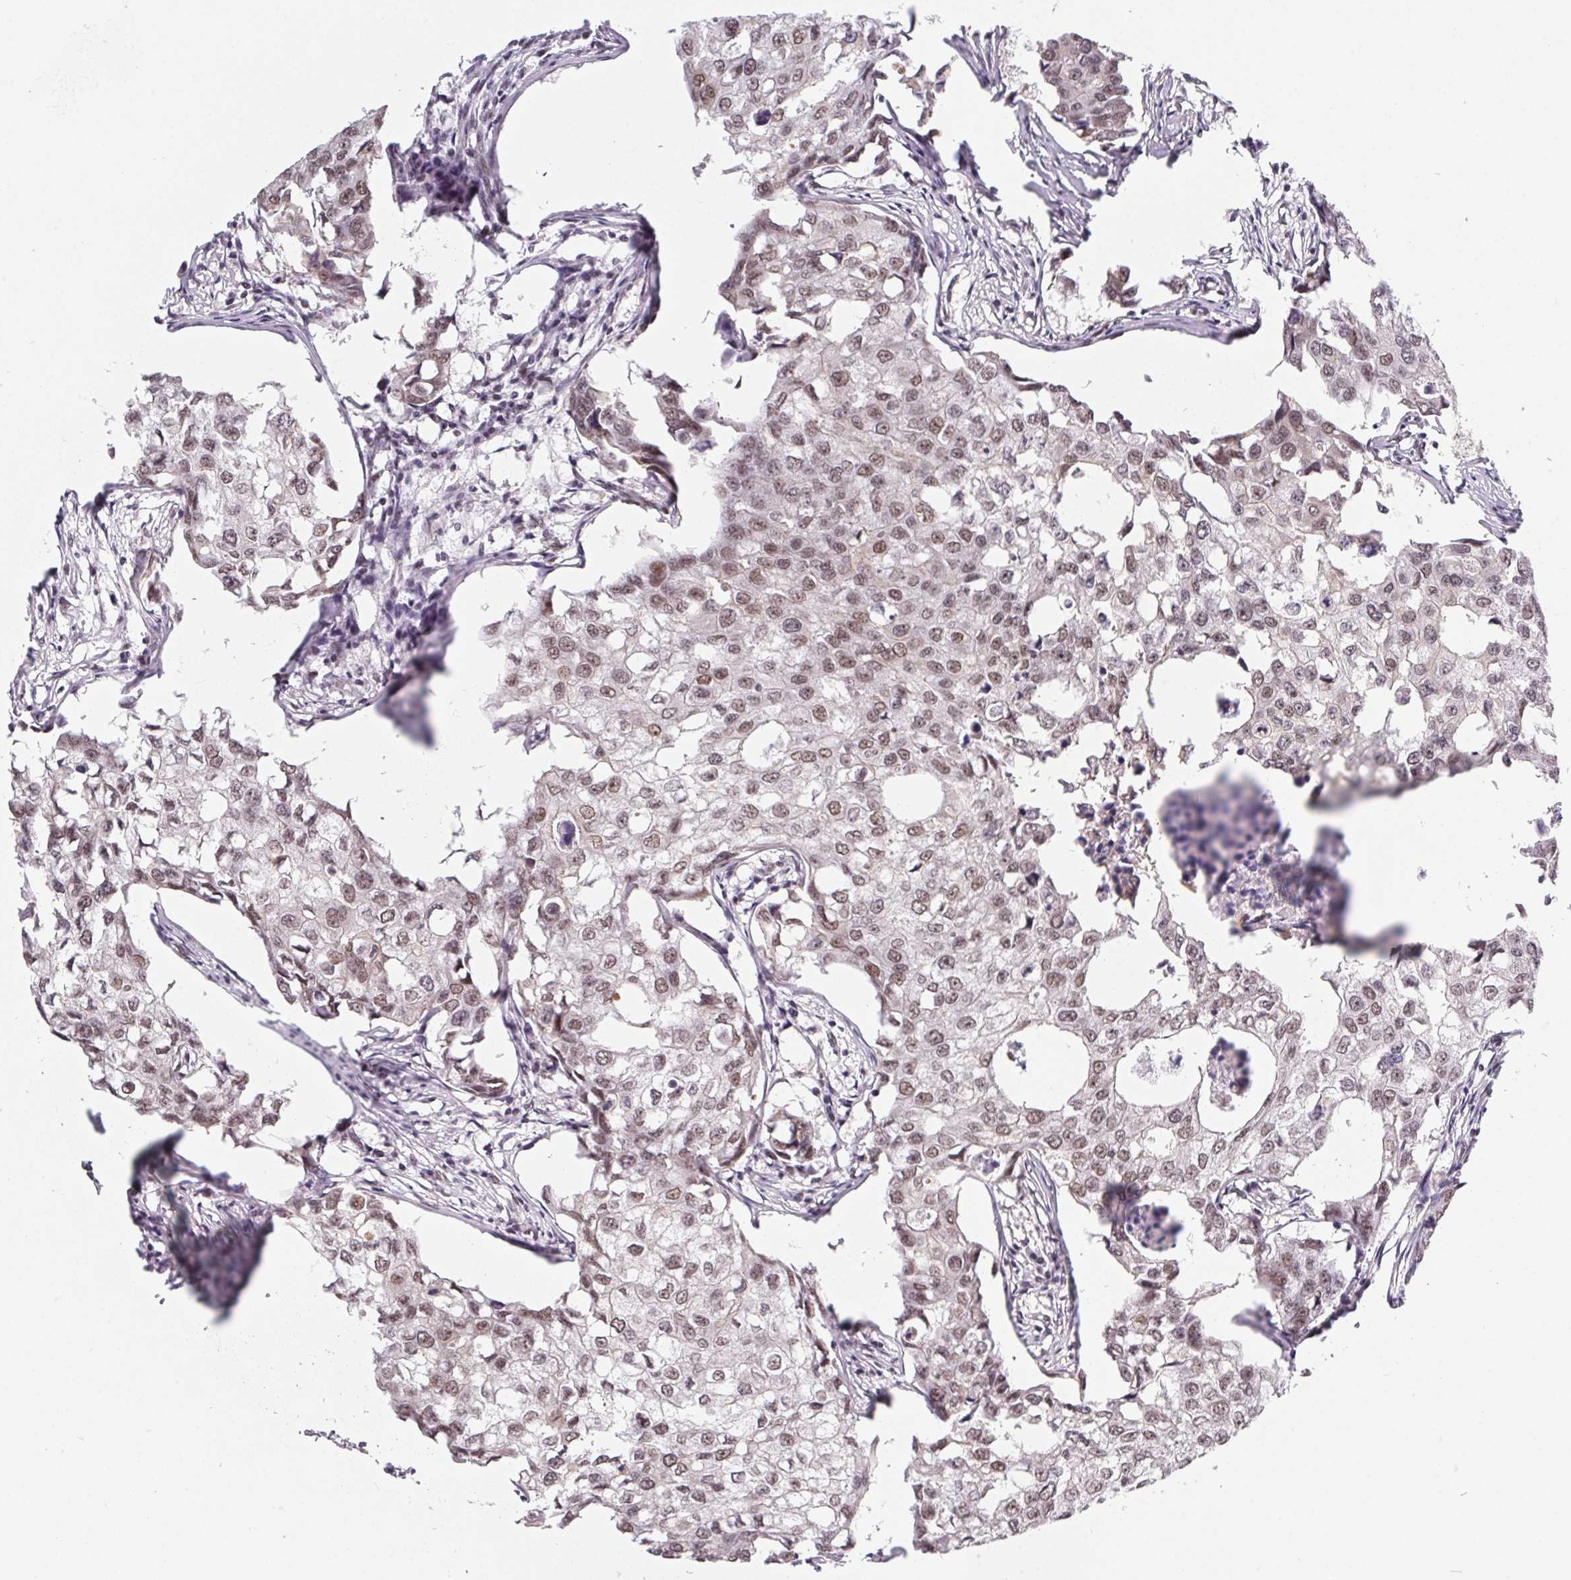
{"staining": {"intensity": "weak", "quantity": ">75%", "location": "nuclear"}, "tissue": "breast cancer", "cell_type": "Tumor cells", "image_type": "cancer", "snomed": [{"axis": "morphology", "description": "Duct carcinoma"}, {"axis": "topography", "description": "Breast"}], "caption": "Immunohistochemistry (IHC) of breast cancer (intraductal carcinoma) reveals low levels of weak nuclear positivity in about >75% of tumor cells.", "gene": "TCERG1", "patient": {"sex": "female", "age": 27}}